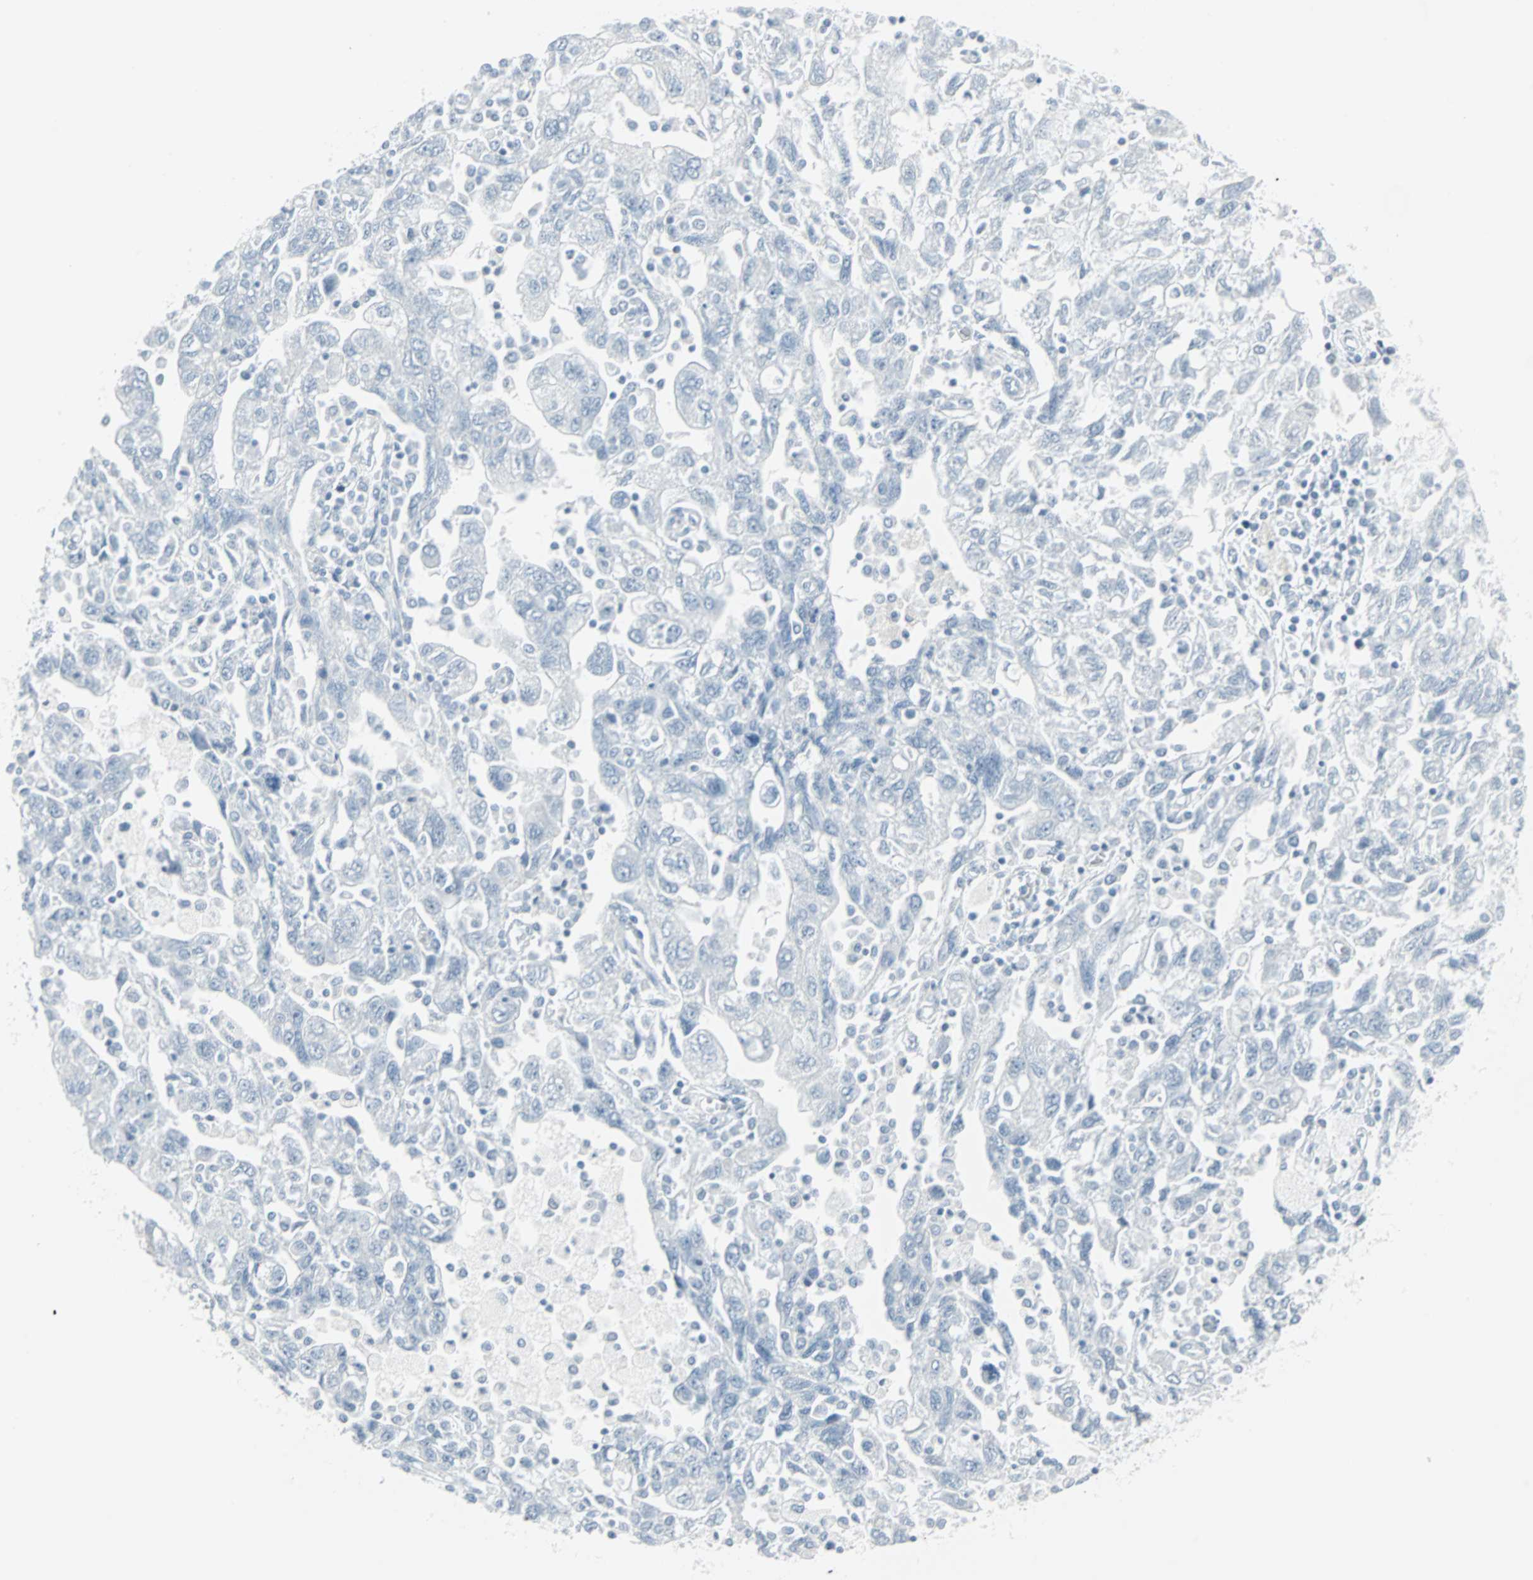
{"staining": {"intensity": "negative", "quantity": "none", "location": "none"}, "tissue": "ovarian cancer", "cell_type": "Tumor cells", "image_type": "cancer", "snomed": [{"axis": "morphology", "description": "Carcinoma, NOS"}, {"axis": "morphology", "description": "Cystadenocarcinoma, serous, NOS"}, {"axis": "topography", "description": "Ovary"}], "caption": "Immunohistochemistry photomicrograph of neoplastic tissue: ovarian cancer (serous cystadenocarcinoma) stained with DAB (3,3'-diaminobenzidine) demonstrates no significant protein positivity in tumor cells.", "gene": "LANCL3", "patient": {"sex": "female", "age": 69}}